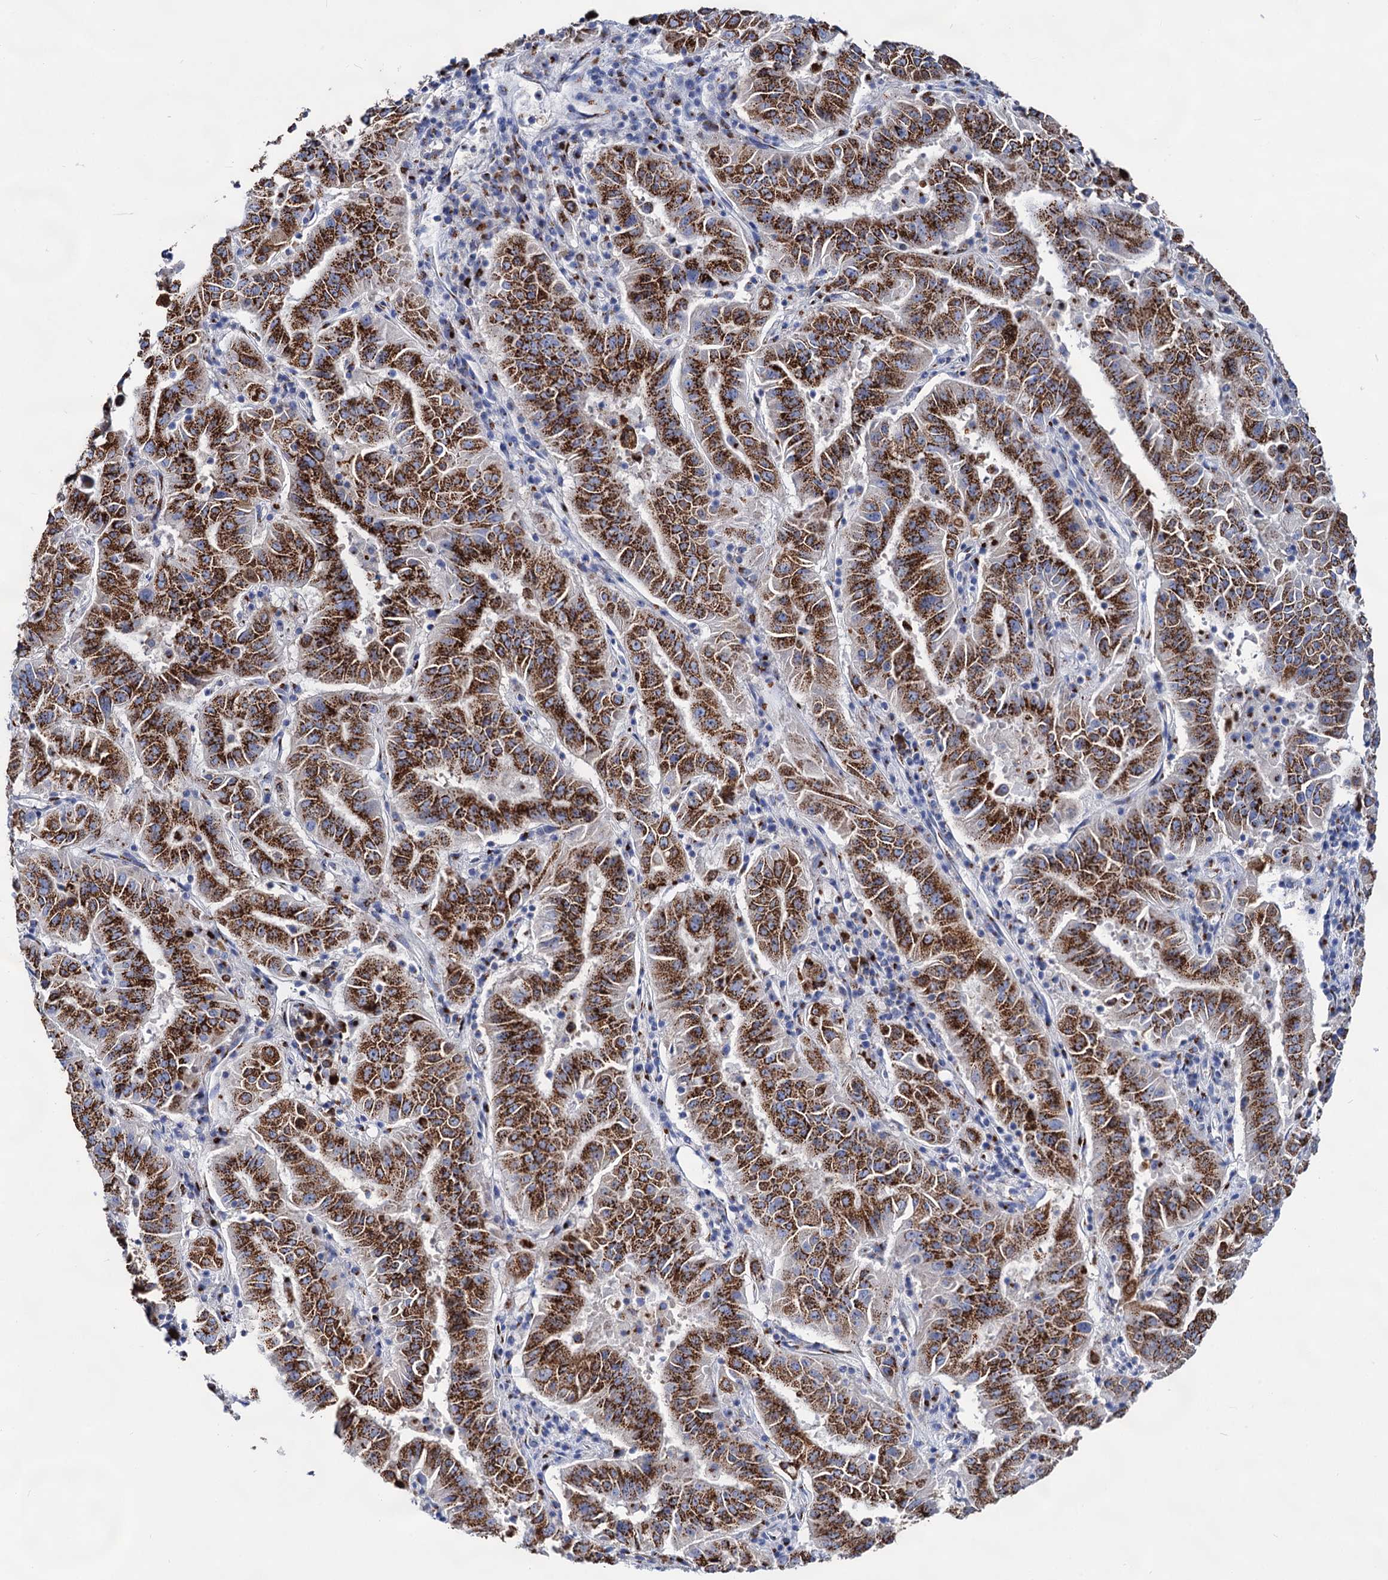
{"staining": {"intensity": "strong", "quantity": ">75%", "location": "cytoplasmic/membranous"}, "tissue": "pancreatic cancer", "cell_type": "Tumor cells", "image_type": "cancer", "snomed": [{"axis": "morphology", "description": "Adenocarcinoma, NOS"}, {"axis": "topography", "description": "Pancreas"}], "caption": "Adenocarcinoma (pancreatic) stained with a brown dye demonstrates strong cytoplasmic/membranous positive staining in approximately >75% of tumor cells.", "gene": "TM9SF3", "patient": {"sex": "male", "age": 63}}